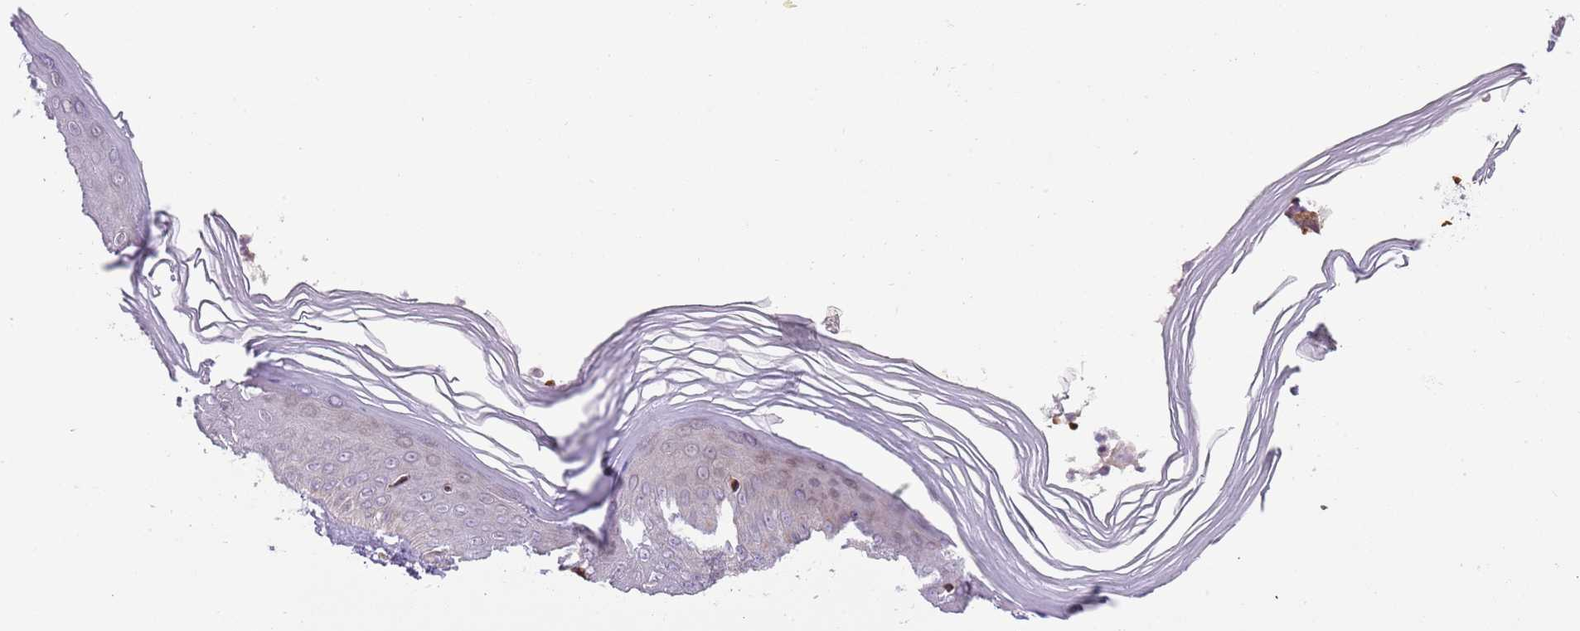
{"staining": {"intensity": "negative", "quantity": "none", "location": "none"}, "tissue": "skin", "cell_type": "Epidermal cells", "image_type": "normal", "snomed": [{"axis": "morphology", "description": "Normal tissue, NOS"}, {"axis": "morphology", "description": "Inflammation, NOS"}, {"axis": "topography", "description": "Soft tissue"}, {"axis": "topography", "description": "Anal"}], "caption": "High power microscopy image of an IHC image of unremarkable skin, revealing no significant positivity in epidermal cells.", "gene": "VWCE", "patient": {"sex": "female", "age": 15}}